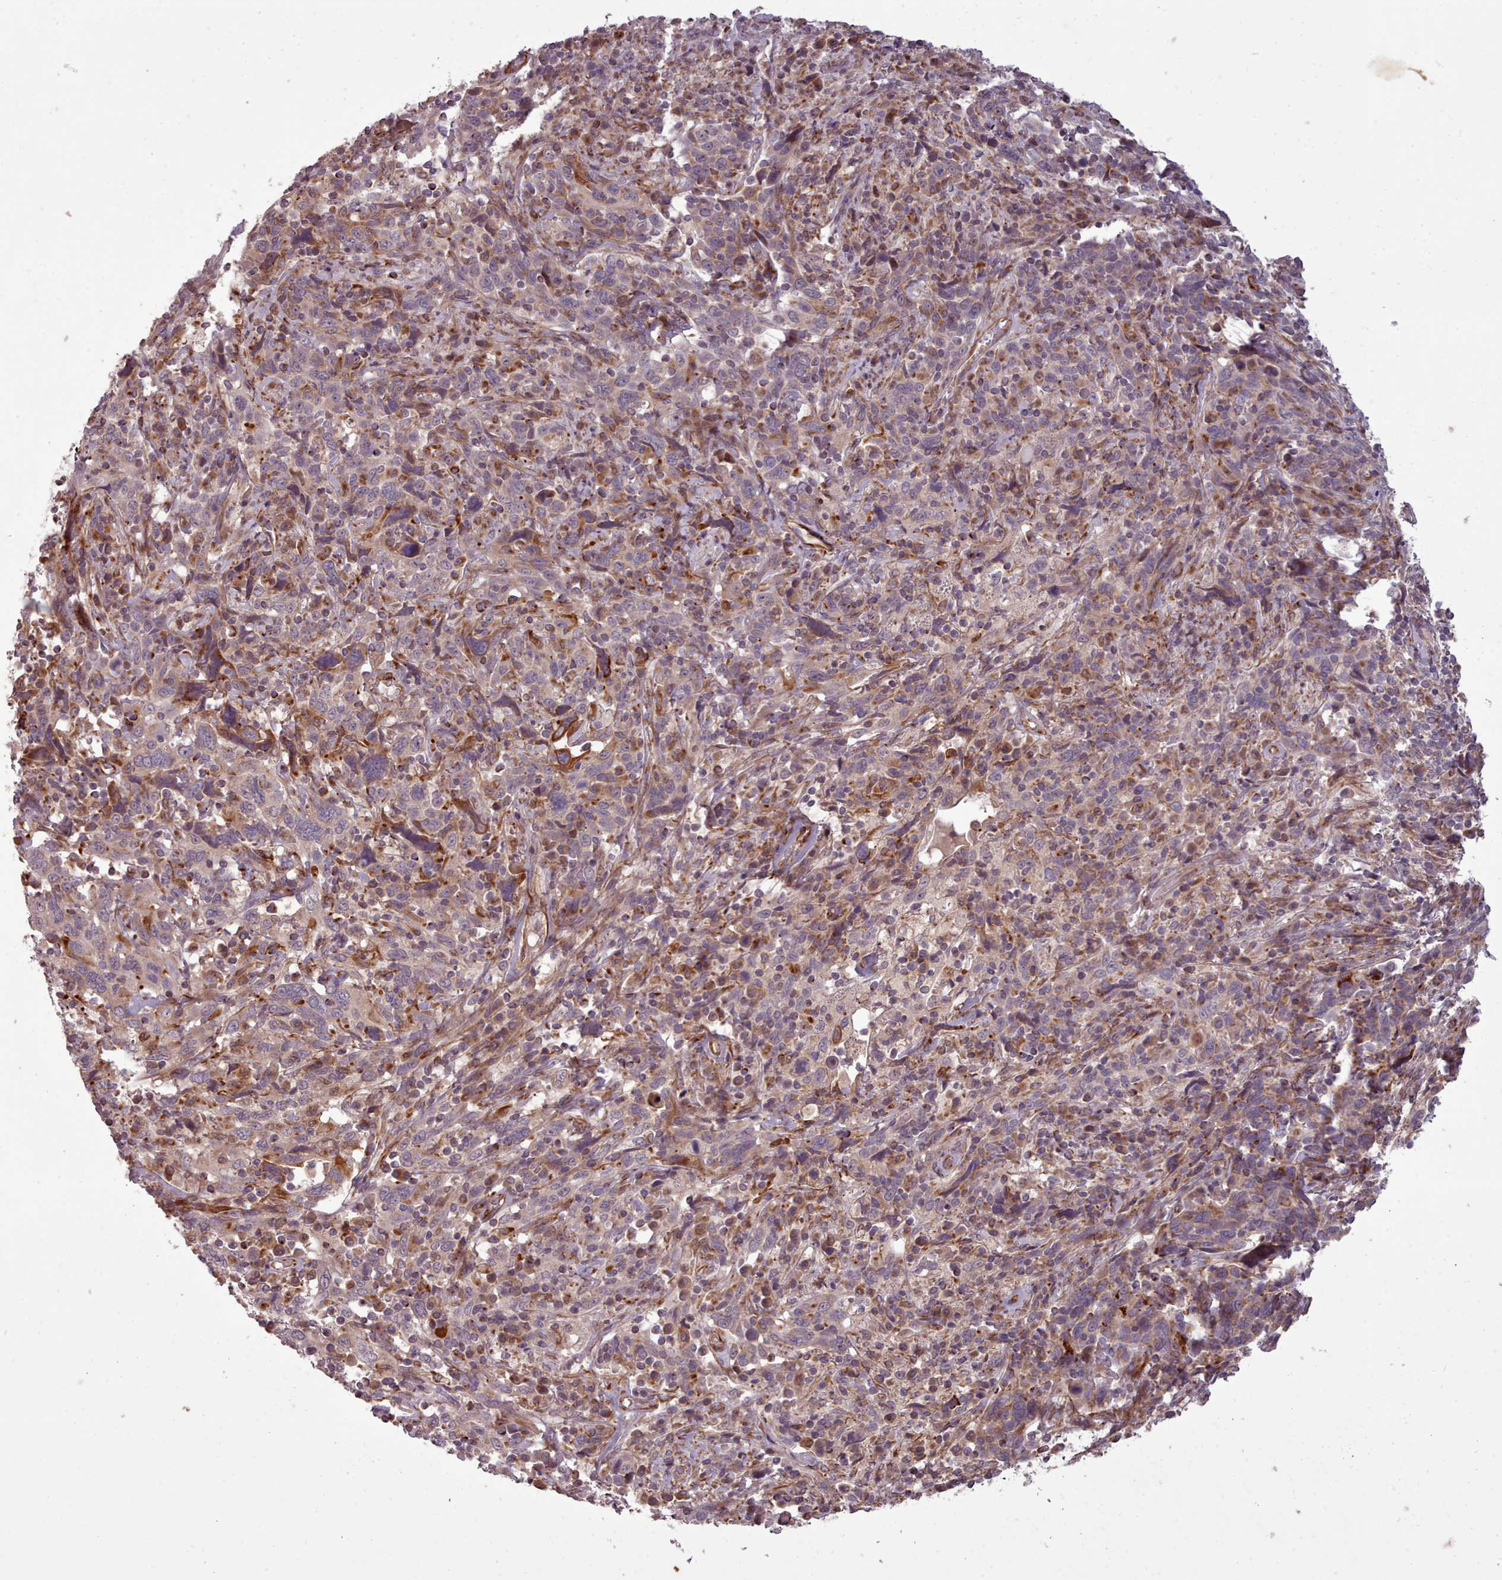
{"staining": {"intensity": "moderate", "quantity": "25%-75%", "location": "cytoplasmic/membranous"}, "tissue": "cervical cancer", "cell_type": "Tumor cells", "image_type": "cancer", "snomed": [{"axis": "morphology", "description": "Squamous cell carcinoma, NOS"}, {"axis": "topography", "description": "Cervix"}], "caption": "The image reveals immunohistochemical staining of cervical cancer. There is moderate cytoplasmic/membranous staining is identified in about 25%-75% of tumor cells.", "gene": "GBGT1", "patient": {"sex": "female", "age": 46}}